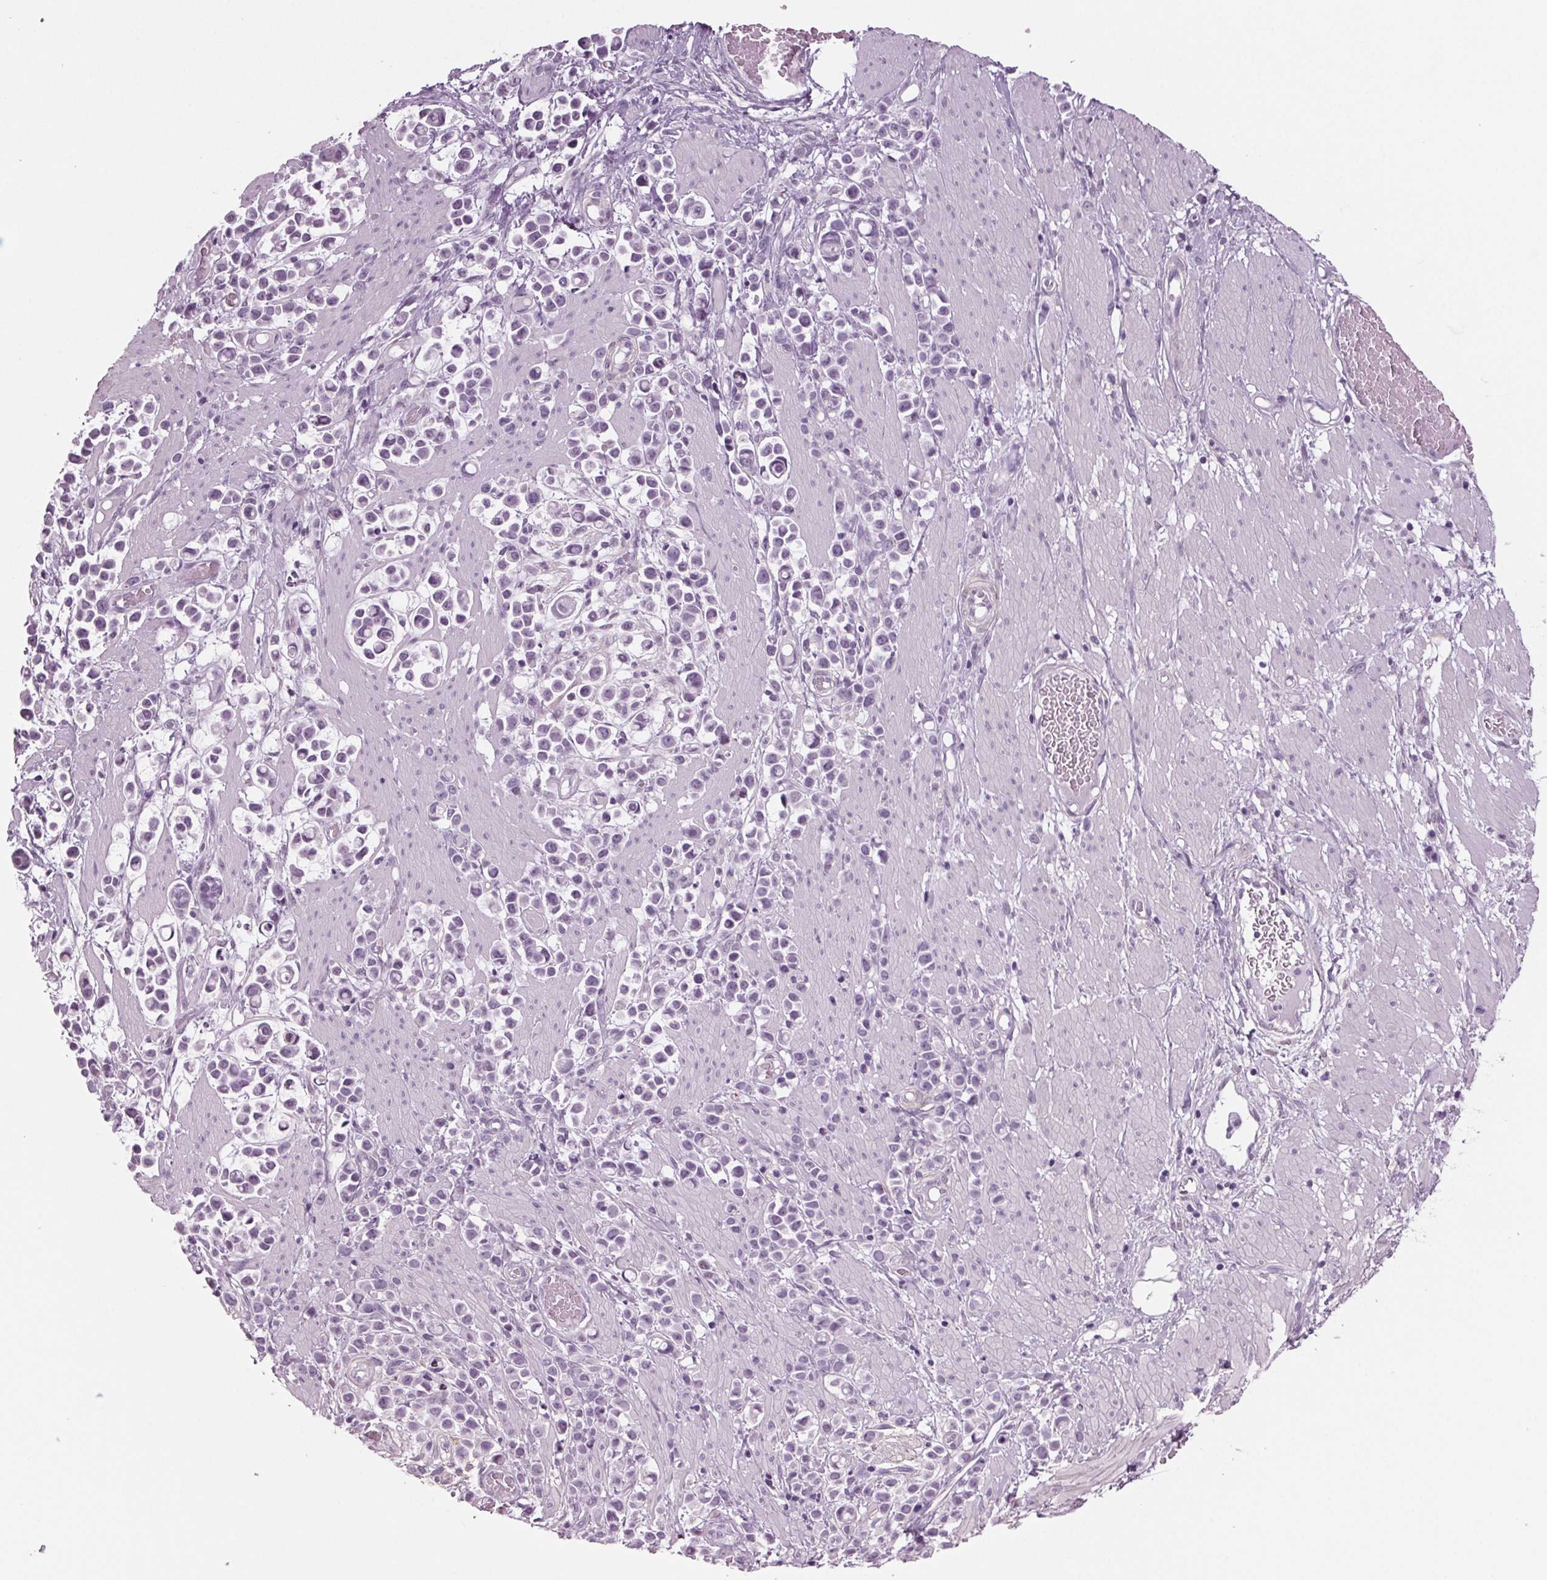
{"staining": {"intensity": "negative", "quantity": "none", "location": "none"}, "tissue": "stomach cancer", "cell_type": "Tumor cells", "image_type": "cancer", "snomed": [{"axis": "morphology", "description": "Adenocarcinoma, NOS"}, {"axis": "topography", "description": "Stomach"}], "caption": "Immunohistochemistry photomicrograph of neoplastic tissue: stomach adenocarcinoma stained with DAB (3,3'-diaminobenzidine) exhibits no significant protein staining in tumor cells.", "gene": "BHLHE22", "patient": {"sex": "male", "age": 82}}